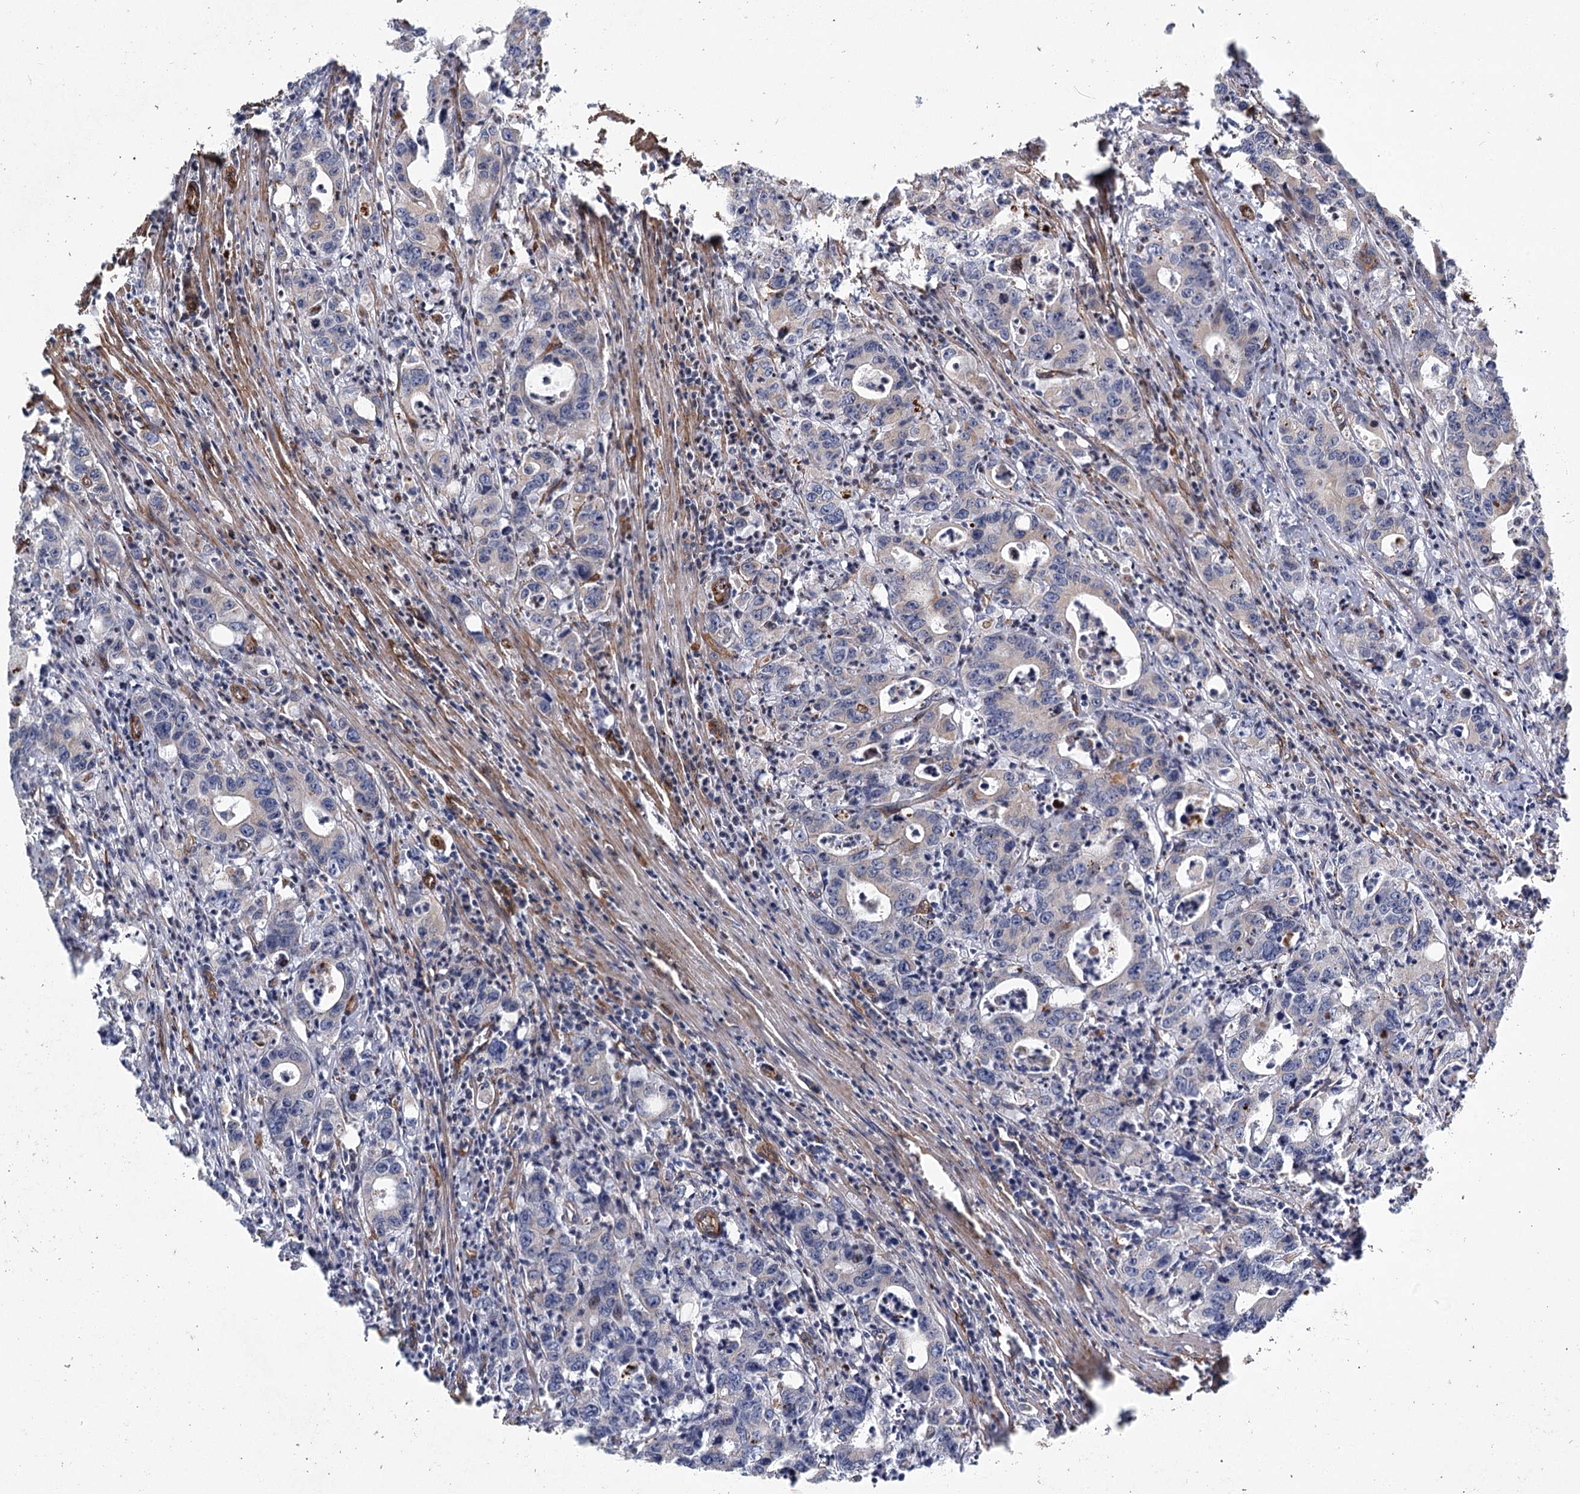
{"staining": {"intensity": "negative", "quantity": "none", "location": "none"}, "tissue": "colorectal cancer", "cell_type": "Tumor cells", "image_type": "cancer", "snomed": [{"axis": "morphology", "description": "Adenocarcinoma, NOS"}, {"axis": "topography", "description": "Colon"}], "caption": "Protein analysis of adenocarcinoma (colorectal) reveals no significant expression in tumor cells.", "gene": "TMEM164", "patient": {"sex": "female", "age": 75}}